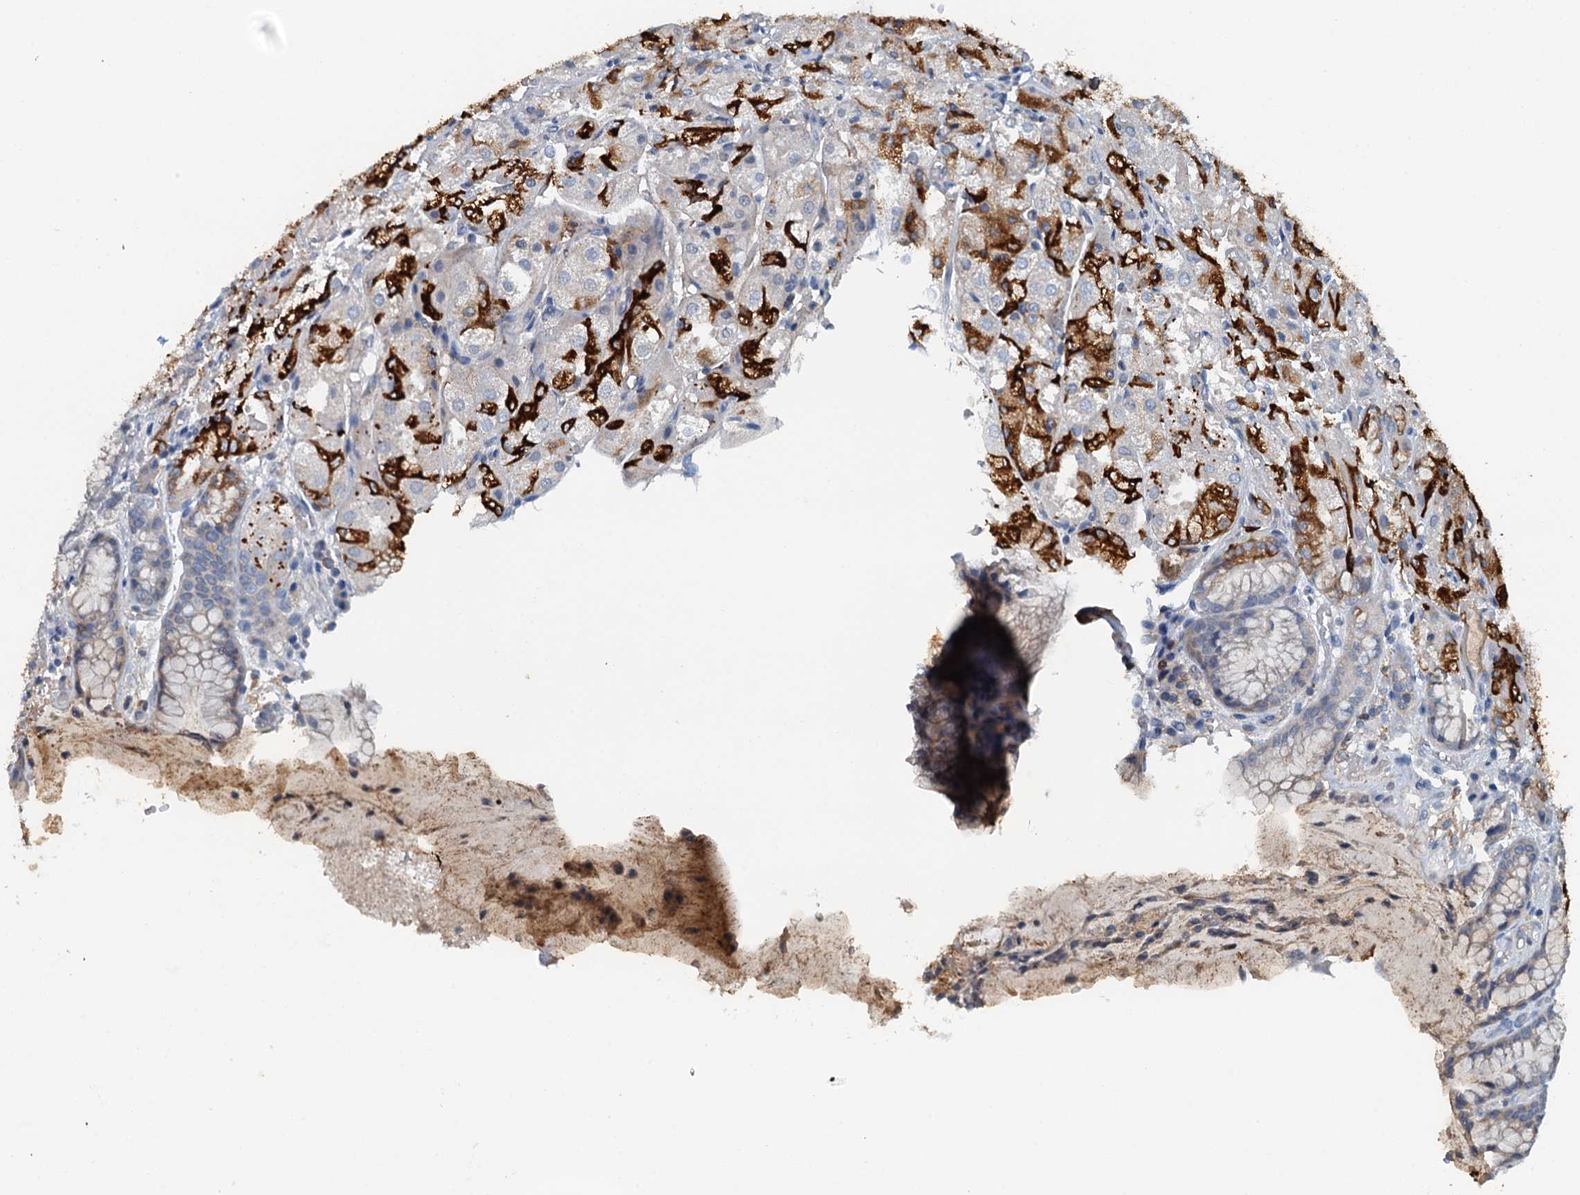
{"staining": {"intensity": "strong", "quantity": "<25%", "location": "cytoplasmic/membranous"}, "tissue": "stomach", "cell_type": "Glandular cells", "image_type": "normal", "snomed": [{"axis": "morphology", "description": "Normal tissue, NOS"}, {"axis": "topography", "description": "Stomach, upper"}], "caption": "High-power microscopy captured an IHC image of benign stomach, revealing strong cytoplasmic/membranous positivity in approximately <25% of glandular cells.", "gene": "THAP10", "patient": {"sex": "male", "age": 72}}